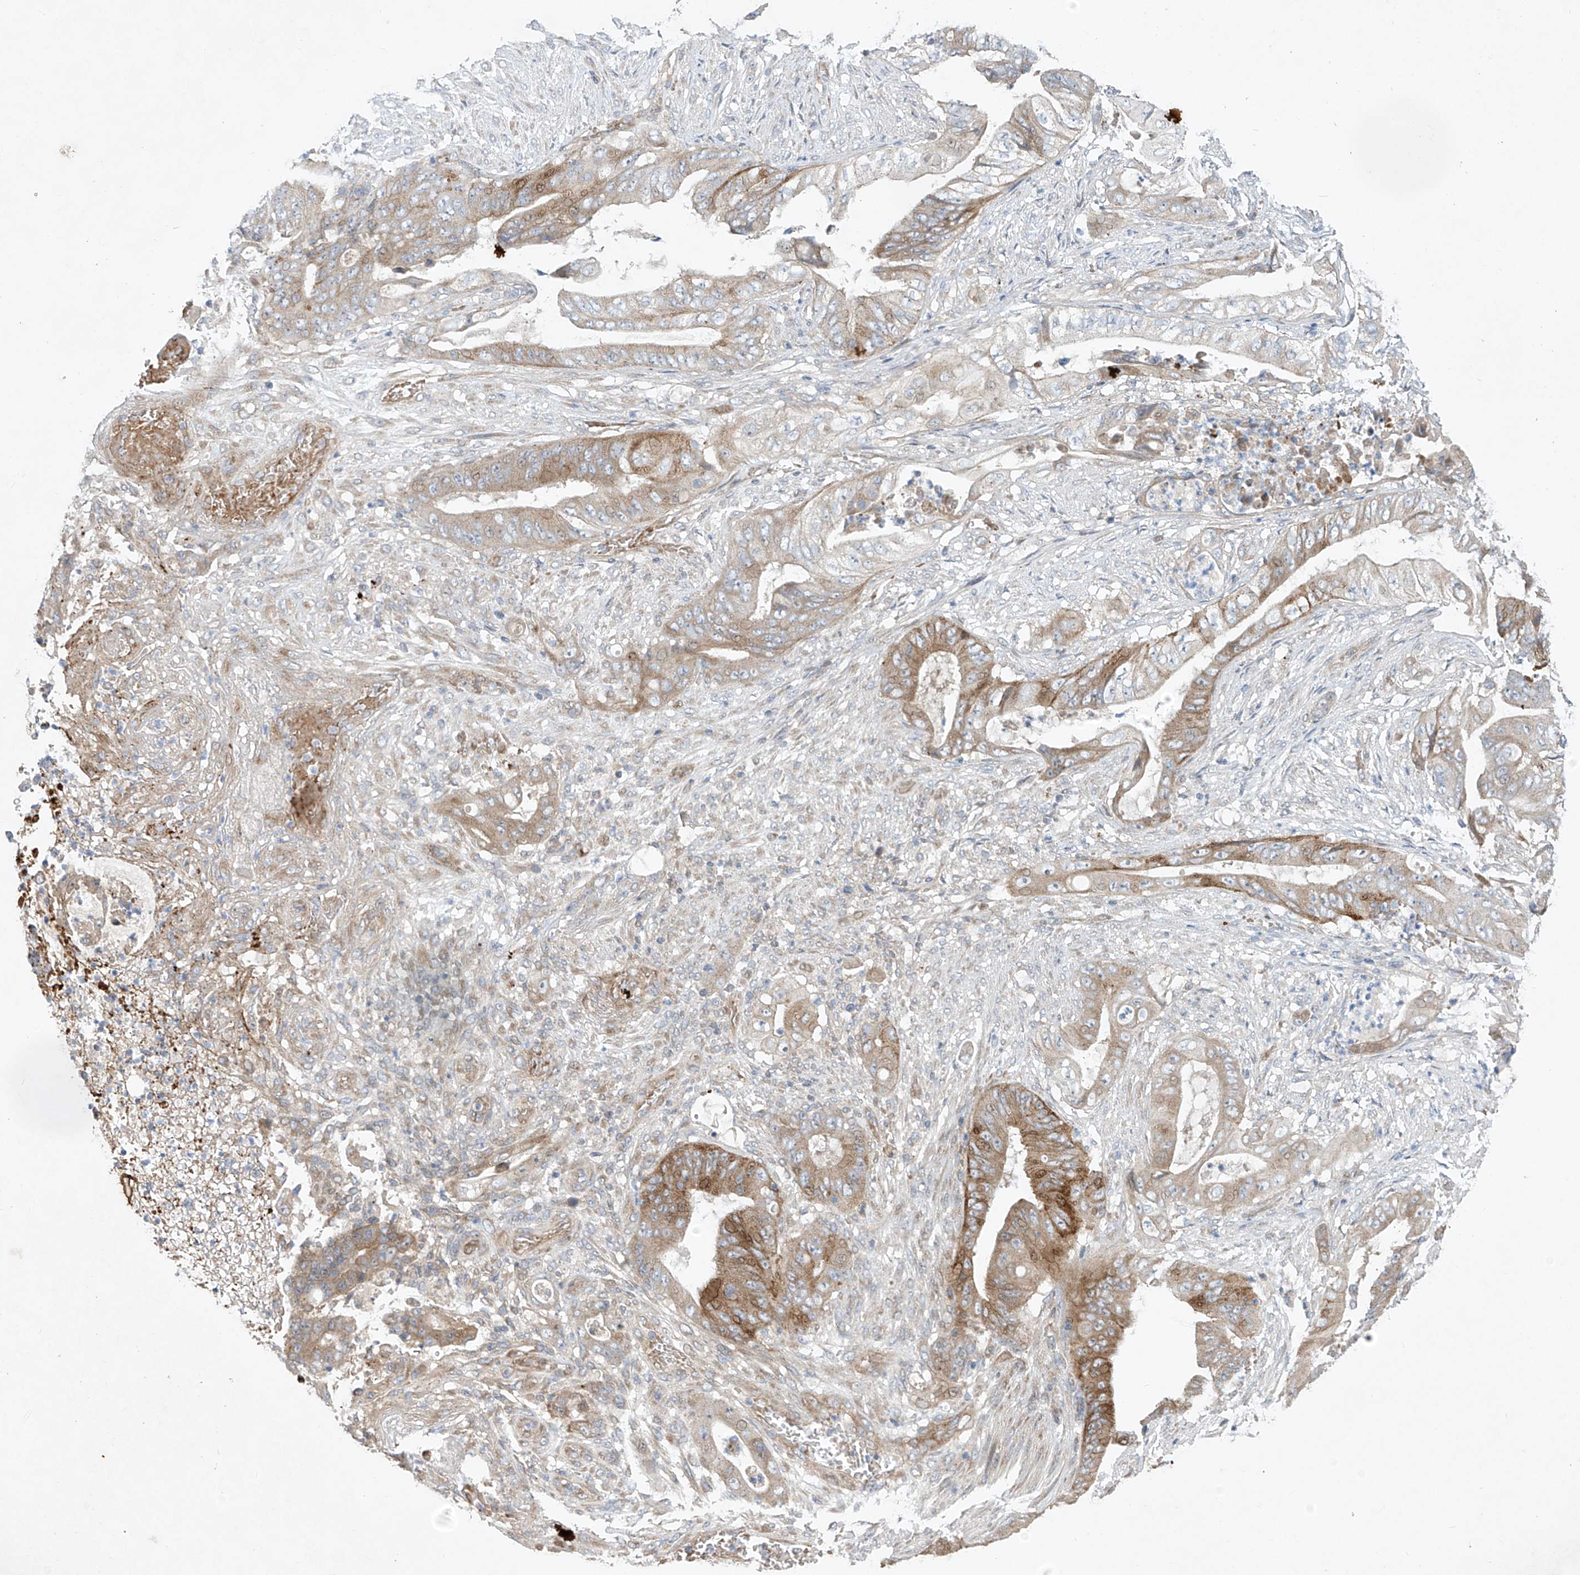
{"staining": {"intensity": "moderate", "quantity": "25%-75%", "location": "cytoplasmic/membranous"}, "tissue": "stomach cancer", "cell_type": "Tumor cells", "image_type": "cancer", "snomed": [{"axis": "morphology", "description": "Adenocarcinoma, NOS"}, {"axis": "topography", "description": "Stomach"}], "caption": "Immunohistochemical staining of human stomach adenocarcinoma displays moderate cytoplasmic/membranous protein positivity in approximately 25%-75% of tumor cells.", "gene": "TJAP1", "patient": {"sex": "female", "age": 73}}